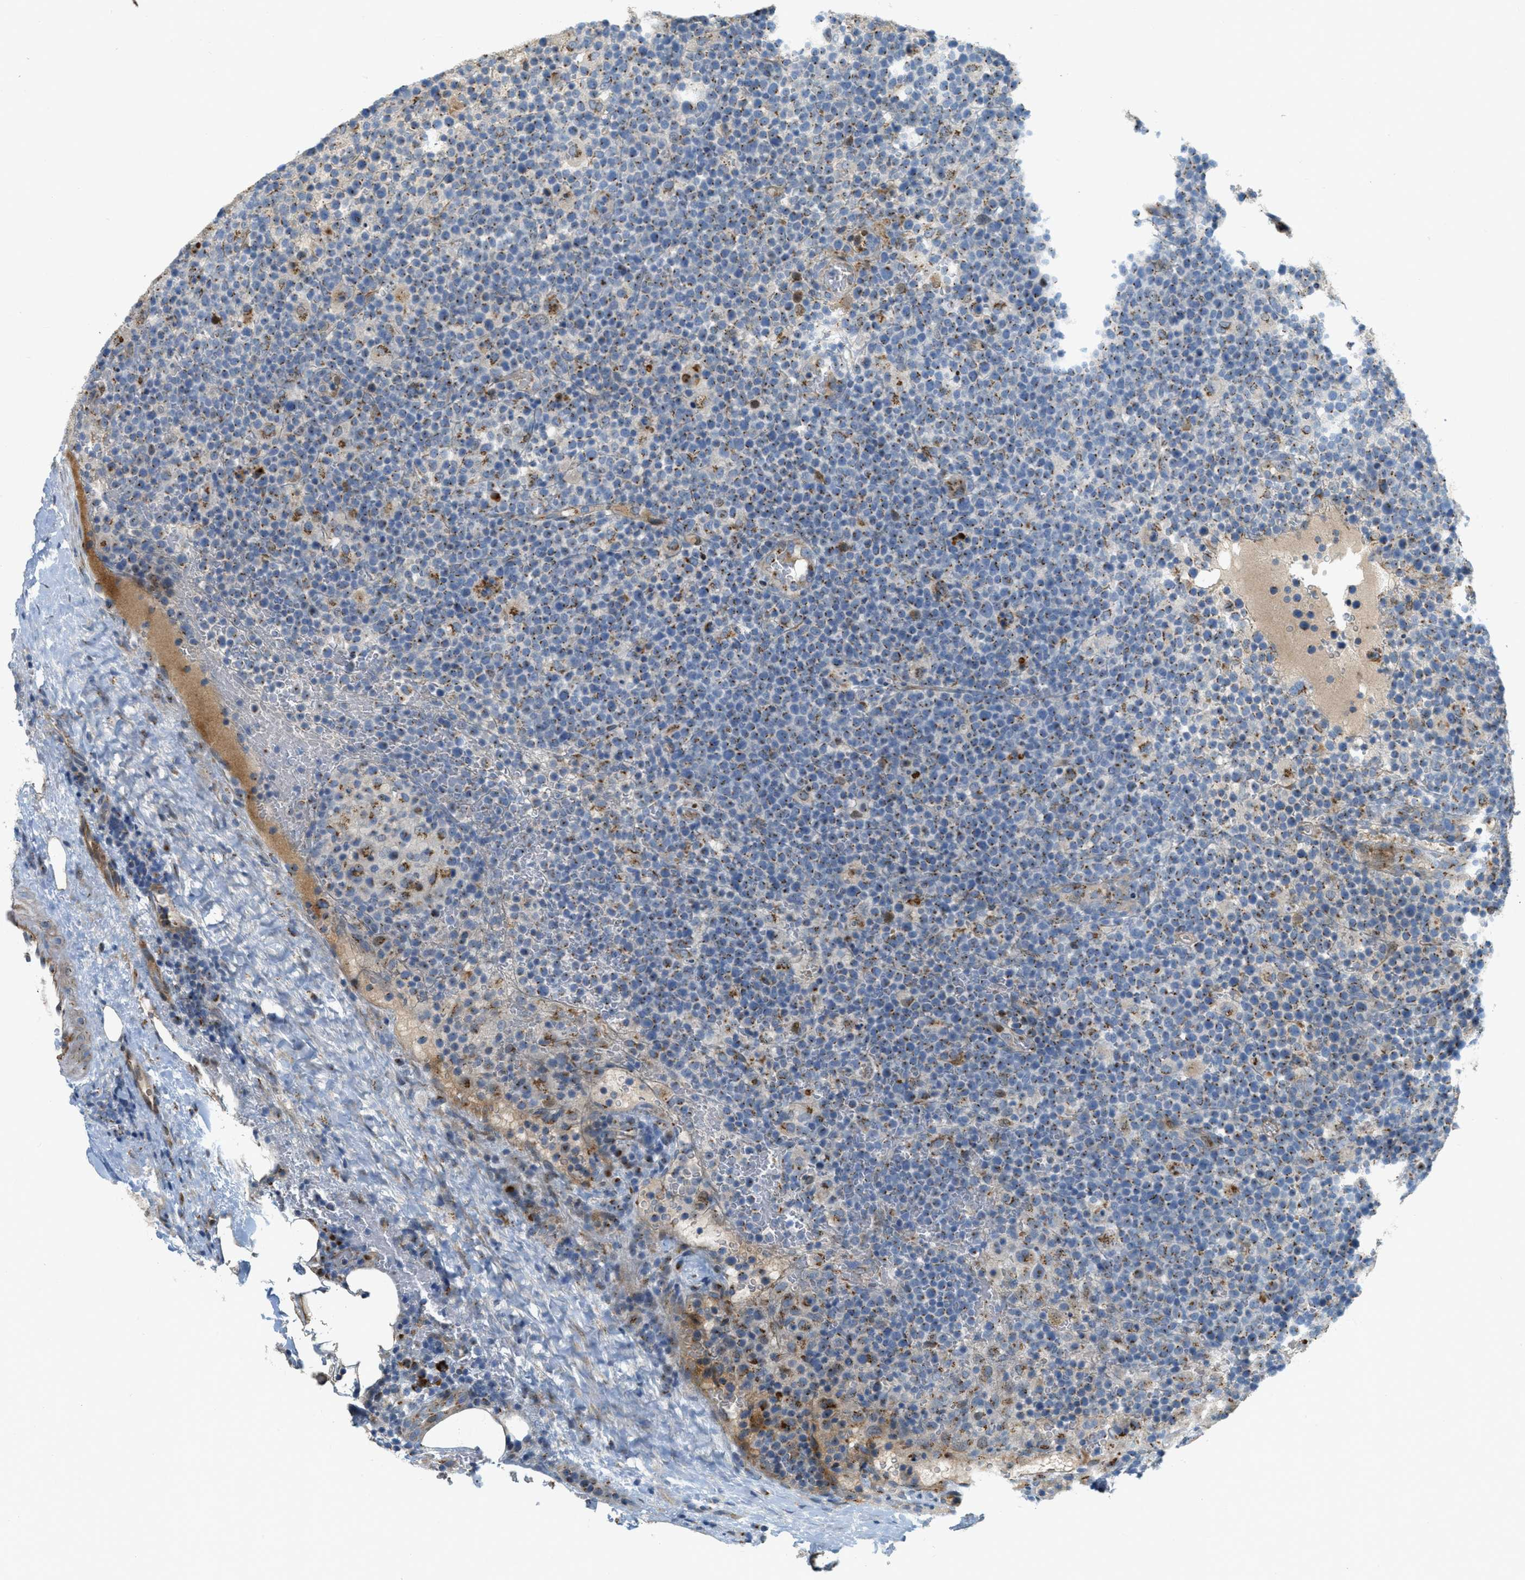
{"staining": {"intensity": "moderate", "quantity": "25%-75%", "location": "cytoplasmic/membranous"}, "tissue": "lymphoma", "cell_type": "Tumor cells", "image_type": "cancer", "snomed": [{"axis": "morphology", "description": "Malignant lymphoma, non-Hodgkin's type, High grade"}, {"axis": "topography", "description": "Lymph node"}], "caption": "Protein staining by immunohistochemistry (IHC) reveals moderate cytoplasmic/membranous expression in about 25%-75% of tumor cells in lymphoma.", "gene": "ZFPL1", "patient": {"sex": "male", "age": 61}}